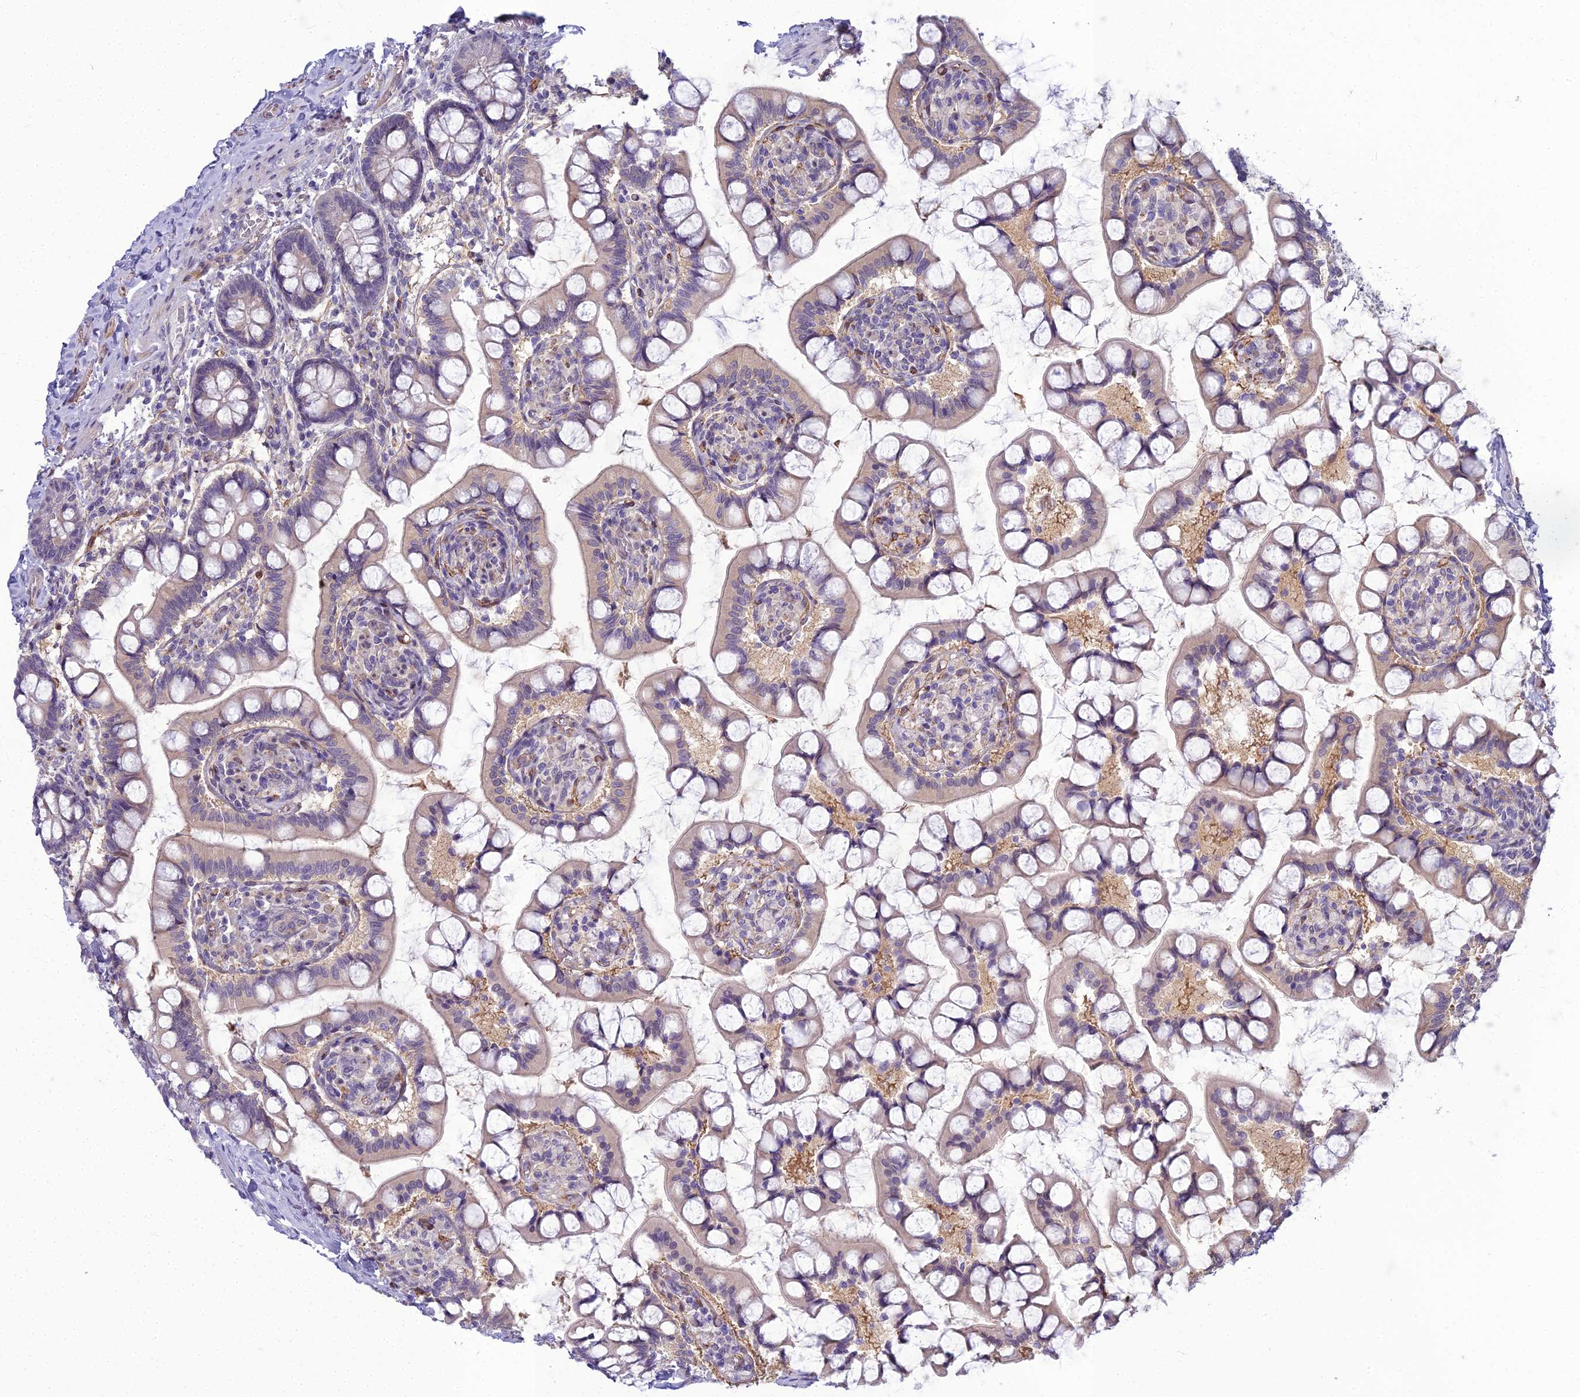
{"staining": {"intensity": "moderate", "quantity": "<25%", "location": "cytoplasmic/membranous,nuclear"}, "tissue": "small intestine", "cell_type": "Glandular cells", "image_type": "normal", "snomed": [{"axis": "morphology", "description": "Normal tissue, NOS"}, {"axis": "topography", "description": "Small intestine"}], "caption": "An immunohistochemistry (IHC) image of normal tissue is shown. Protein staining in brown shows moderate cytoplasmic/membranous,nuclear positivity in small intestine within glandular cells. (DAB IHC, brown staining for protein, blue staining for nuclei).", "gene": "RGL3", "patient": {"sex": "male", "age": 52}}